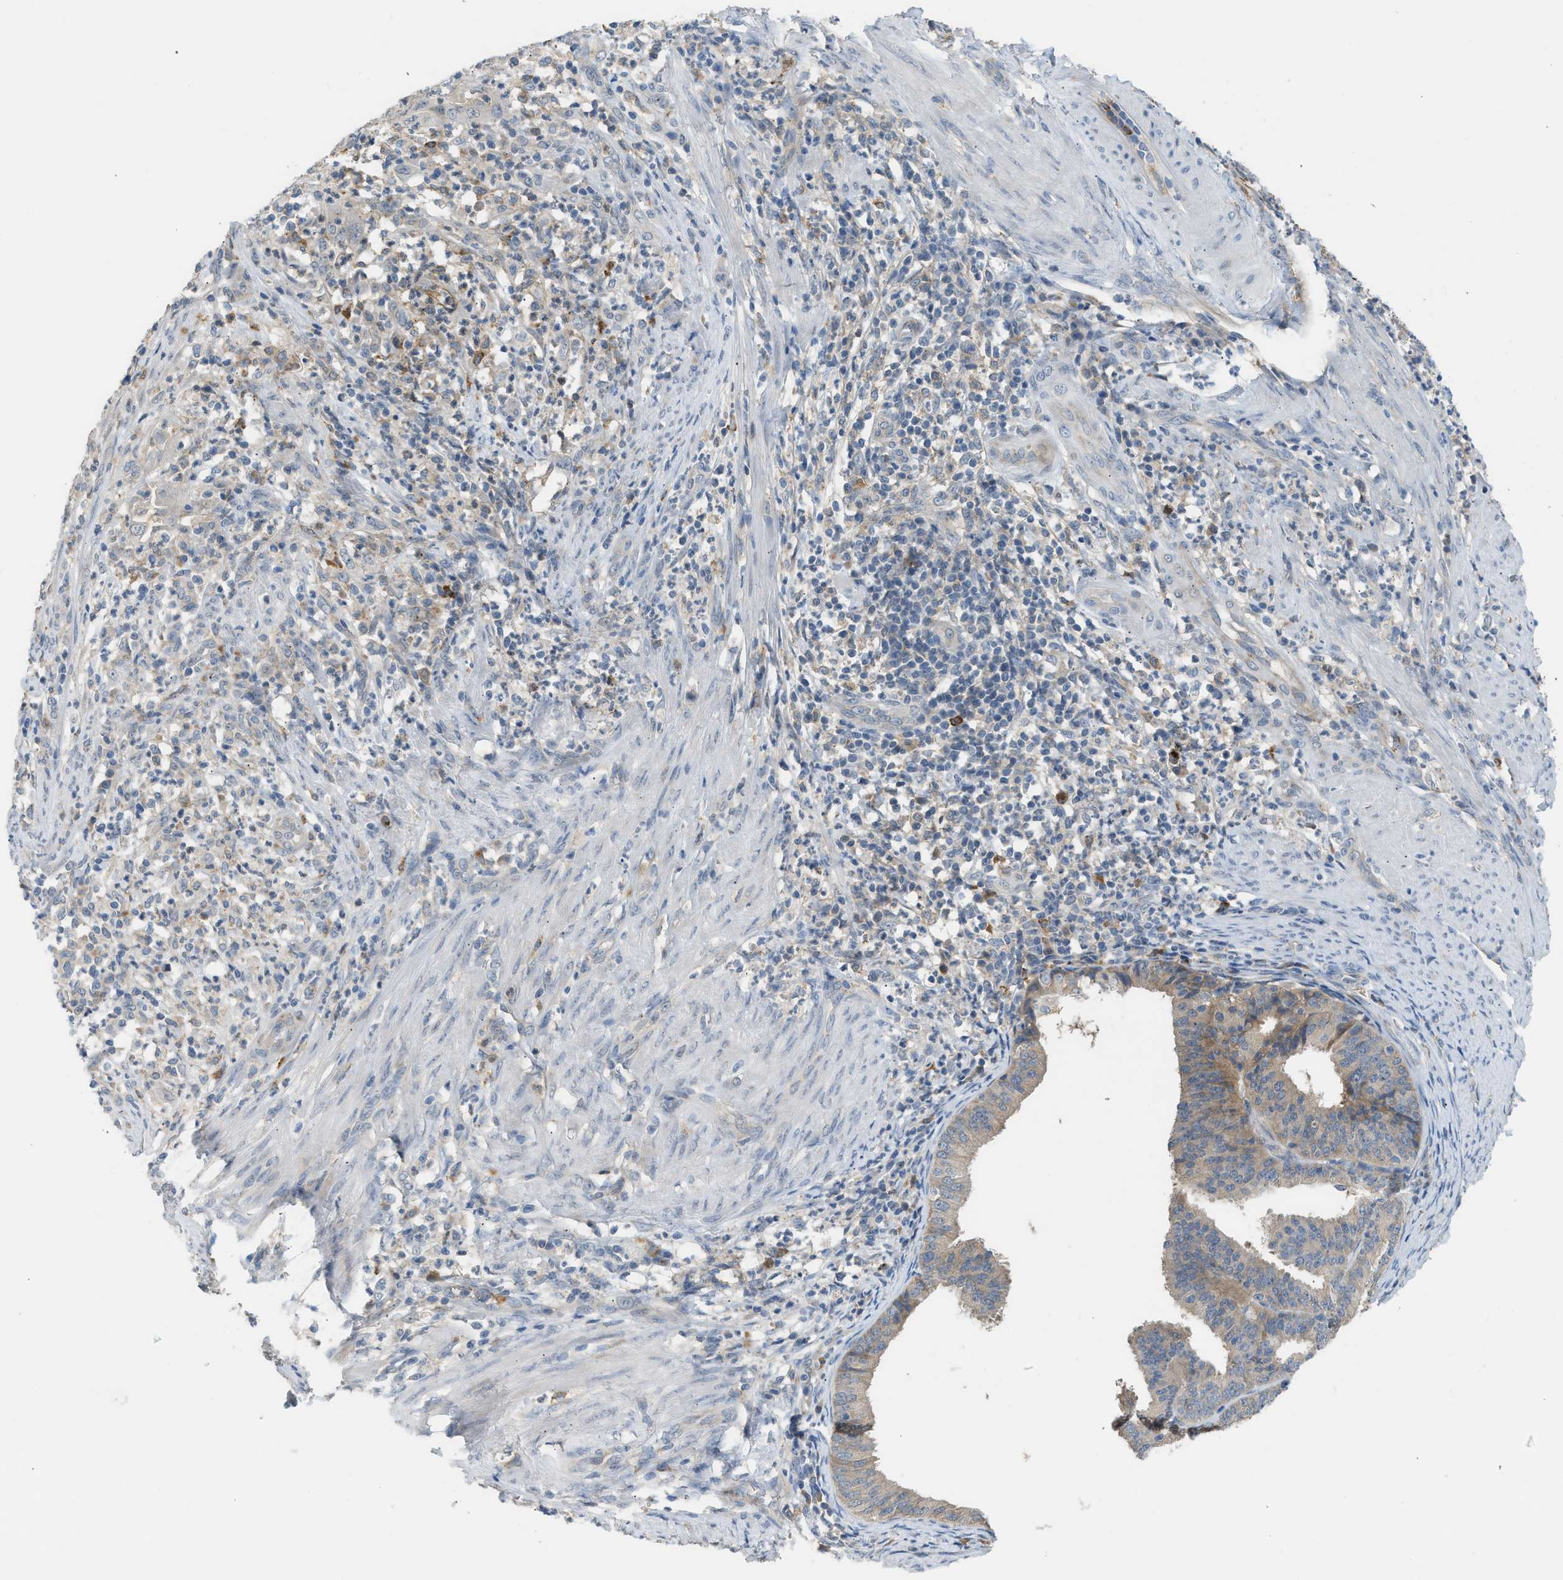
{"staining": {"intensity": "weak", "quantity": "25%-75%", "location": "cytoplasmic/membranous"}, "tissue": "endometrial cancer", "cell_type": "Tumor cells", "image_type": "cancer", "snomed": [{"axis": "morphology", "description": "Adenocarcinoma, NOS"}, {"axis": "topography", "description": "Endometrium"}], "caption": "Immunohistochemistry (IHC) of endometrial cancer (adenocarcinoma) displays low levels of weak cytoplasmic/membranous expression in approximately 25%-75% of tumor cells.", "gene": "RHBDF2", "patient": {"sex": "female", "age": 70}}